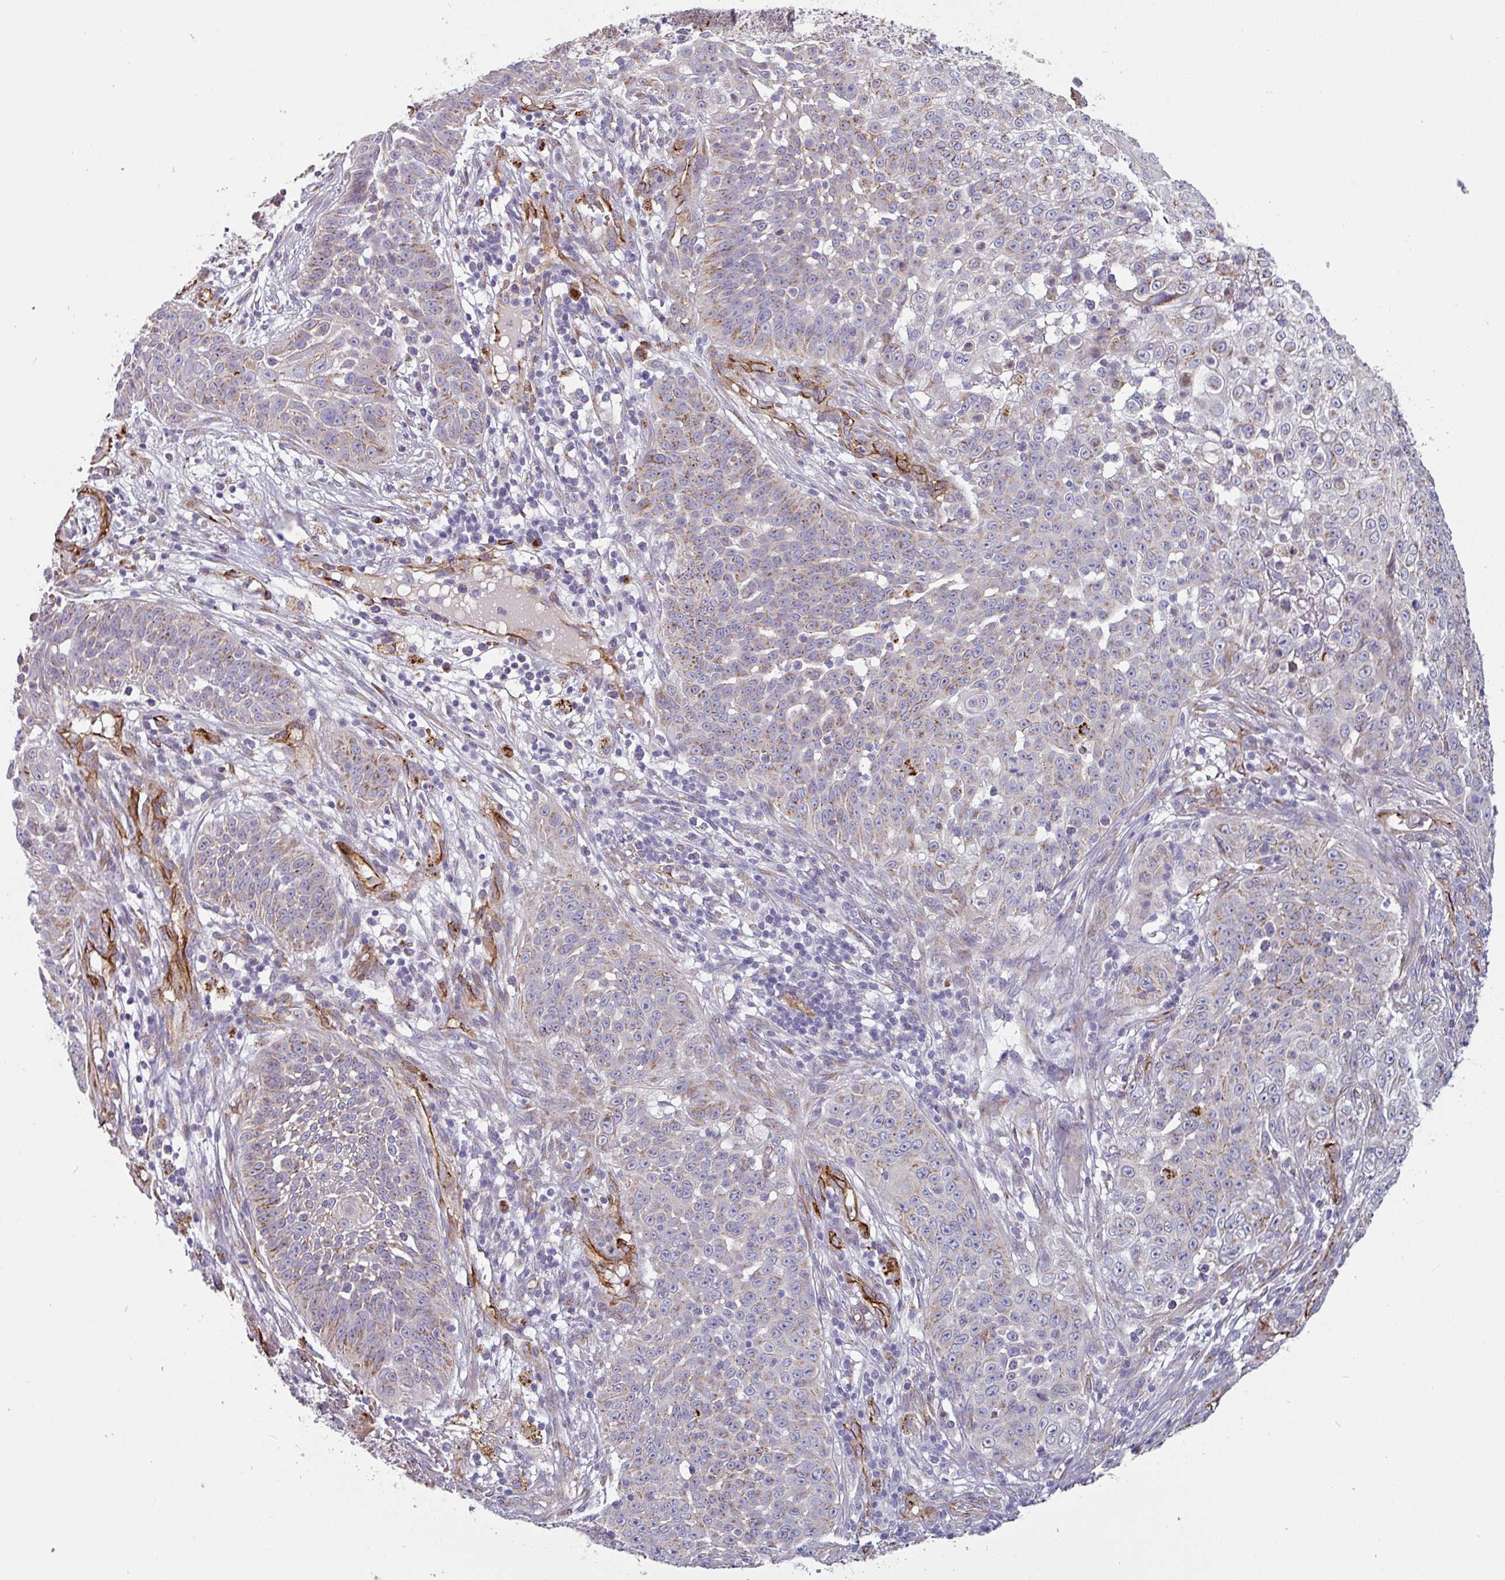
{"staining": {"intensity": "moderate", "quantity": "25%-75%", "location": "cytoplasmic/membranous"}, "tissue": "skin cancer", "cell_type": "Tumor cells", "image_type": "cancer", "snomed": [{"axis": "morphology", "description": "Squamous cell carcinoma, NOS"}, {"axis": "topography", "description": "Skin"}], "caption": "Human skin cancer stained for a protein (brown) shows moderate cytoplasmic/membranous positive expression in about 25%-75% of tumor cells.", "gene": "PRODH2", "patient": {"sex": "male", "age": 24}}